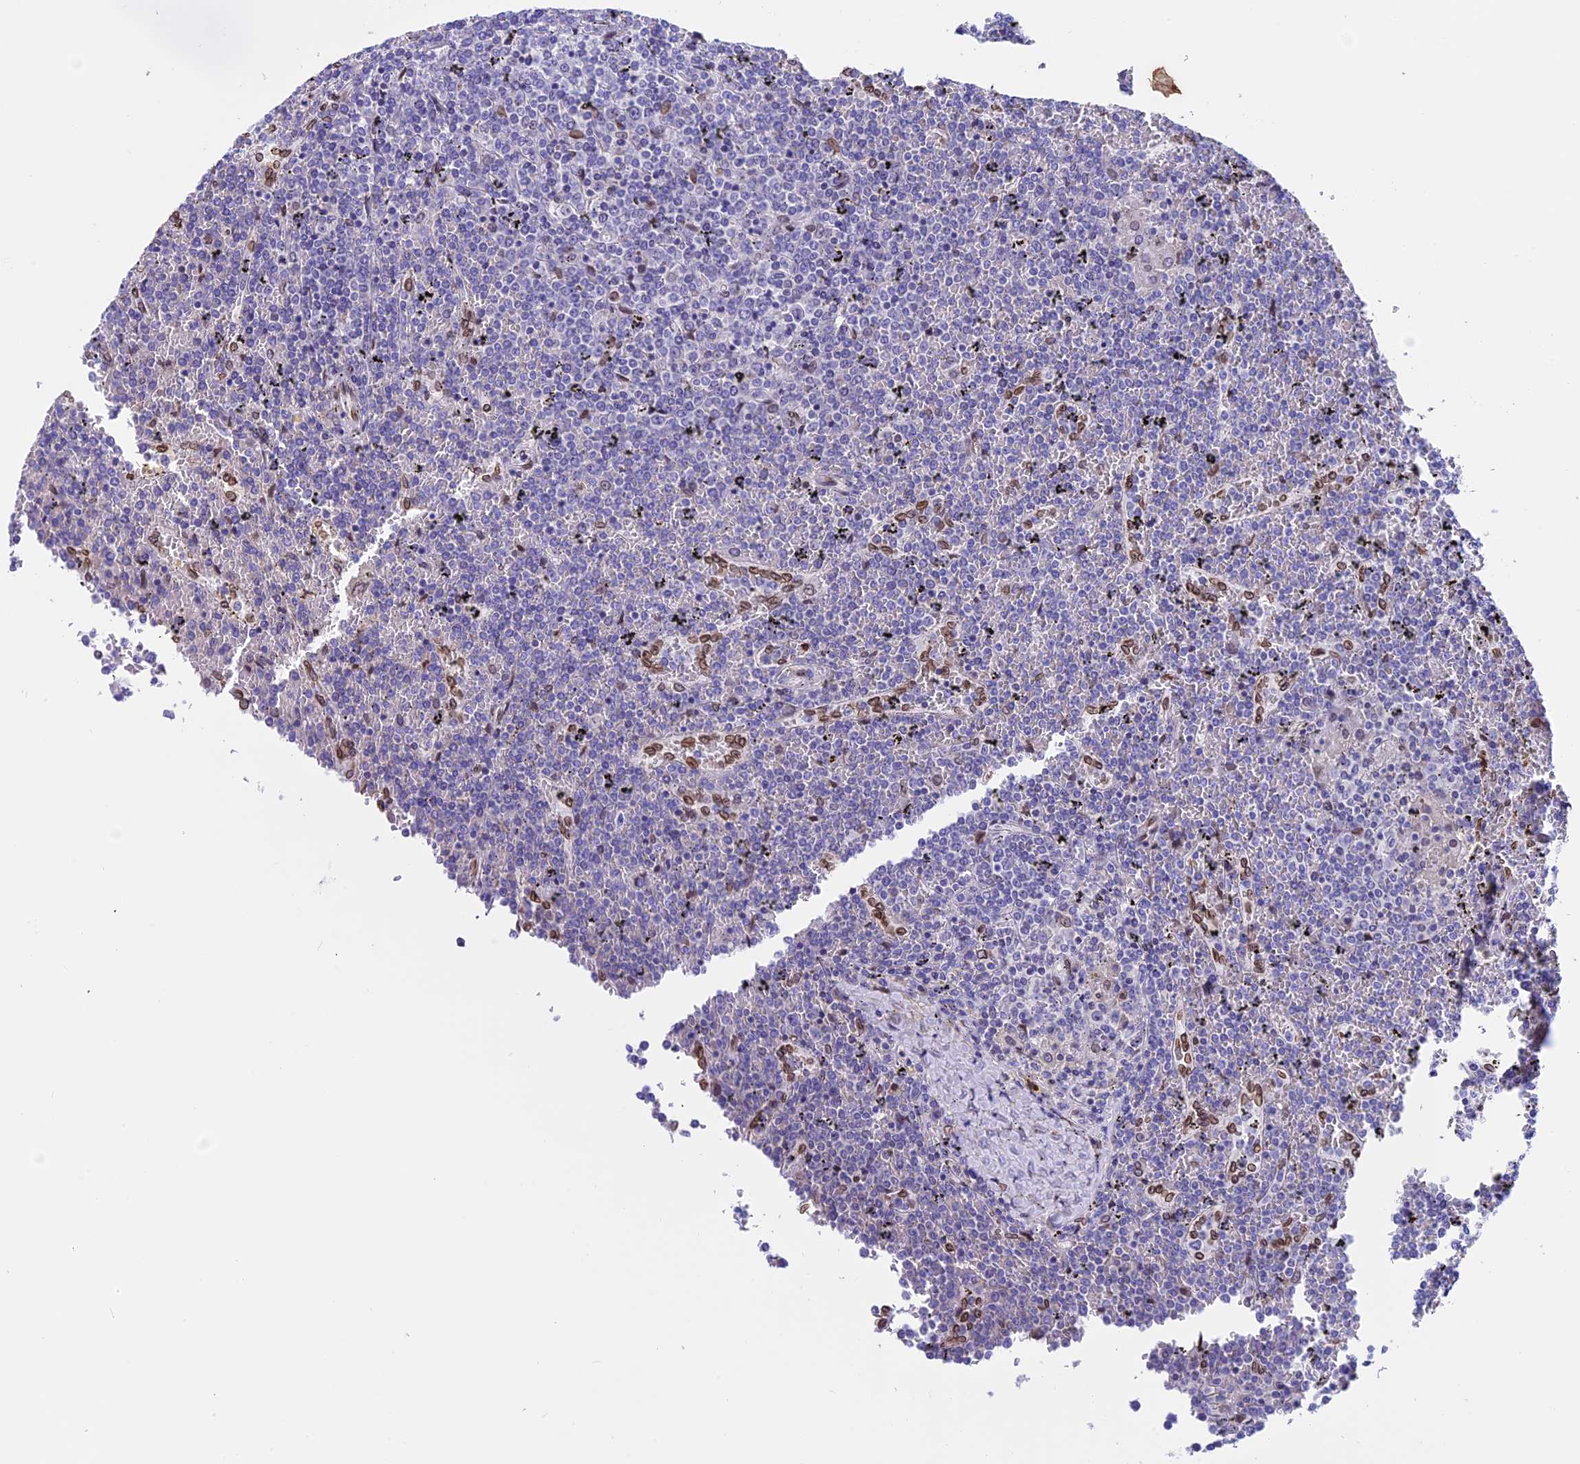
{"staining": {"intensity": "negative", "quantity": "none", "location": "none"}, "tissue": "lymphoma", "cell_type": "Tumor cells", "image_type": "cancer", "snomed": [{"axis": "morphology", "description": "Malignant lymphoma, non-Hodgkin's type, Low grade"}, {"axis": "topography", "description": "Spleen"}], "caption": "This histopathology image is of malignant lymphoma, non-Hodgkin's type (low-grade) stained with immunohistochemistry to label a protein in brown with the nuclei are counter-stained blue. There is no positivity in tumor cells. (DAB (3,3'-diaminobenzidine) IHC, high magnification).", "gene": "TMPRSS7", "patient": {"sex": "female", "age": 19}}